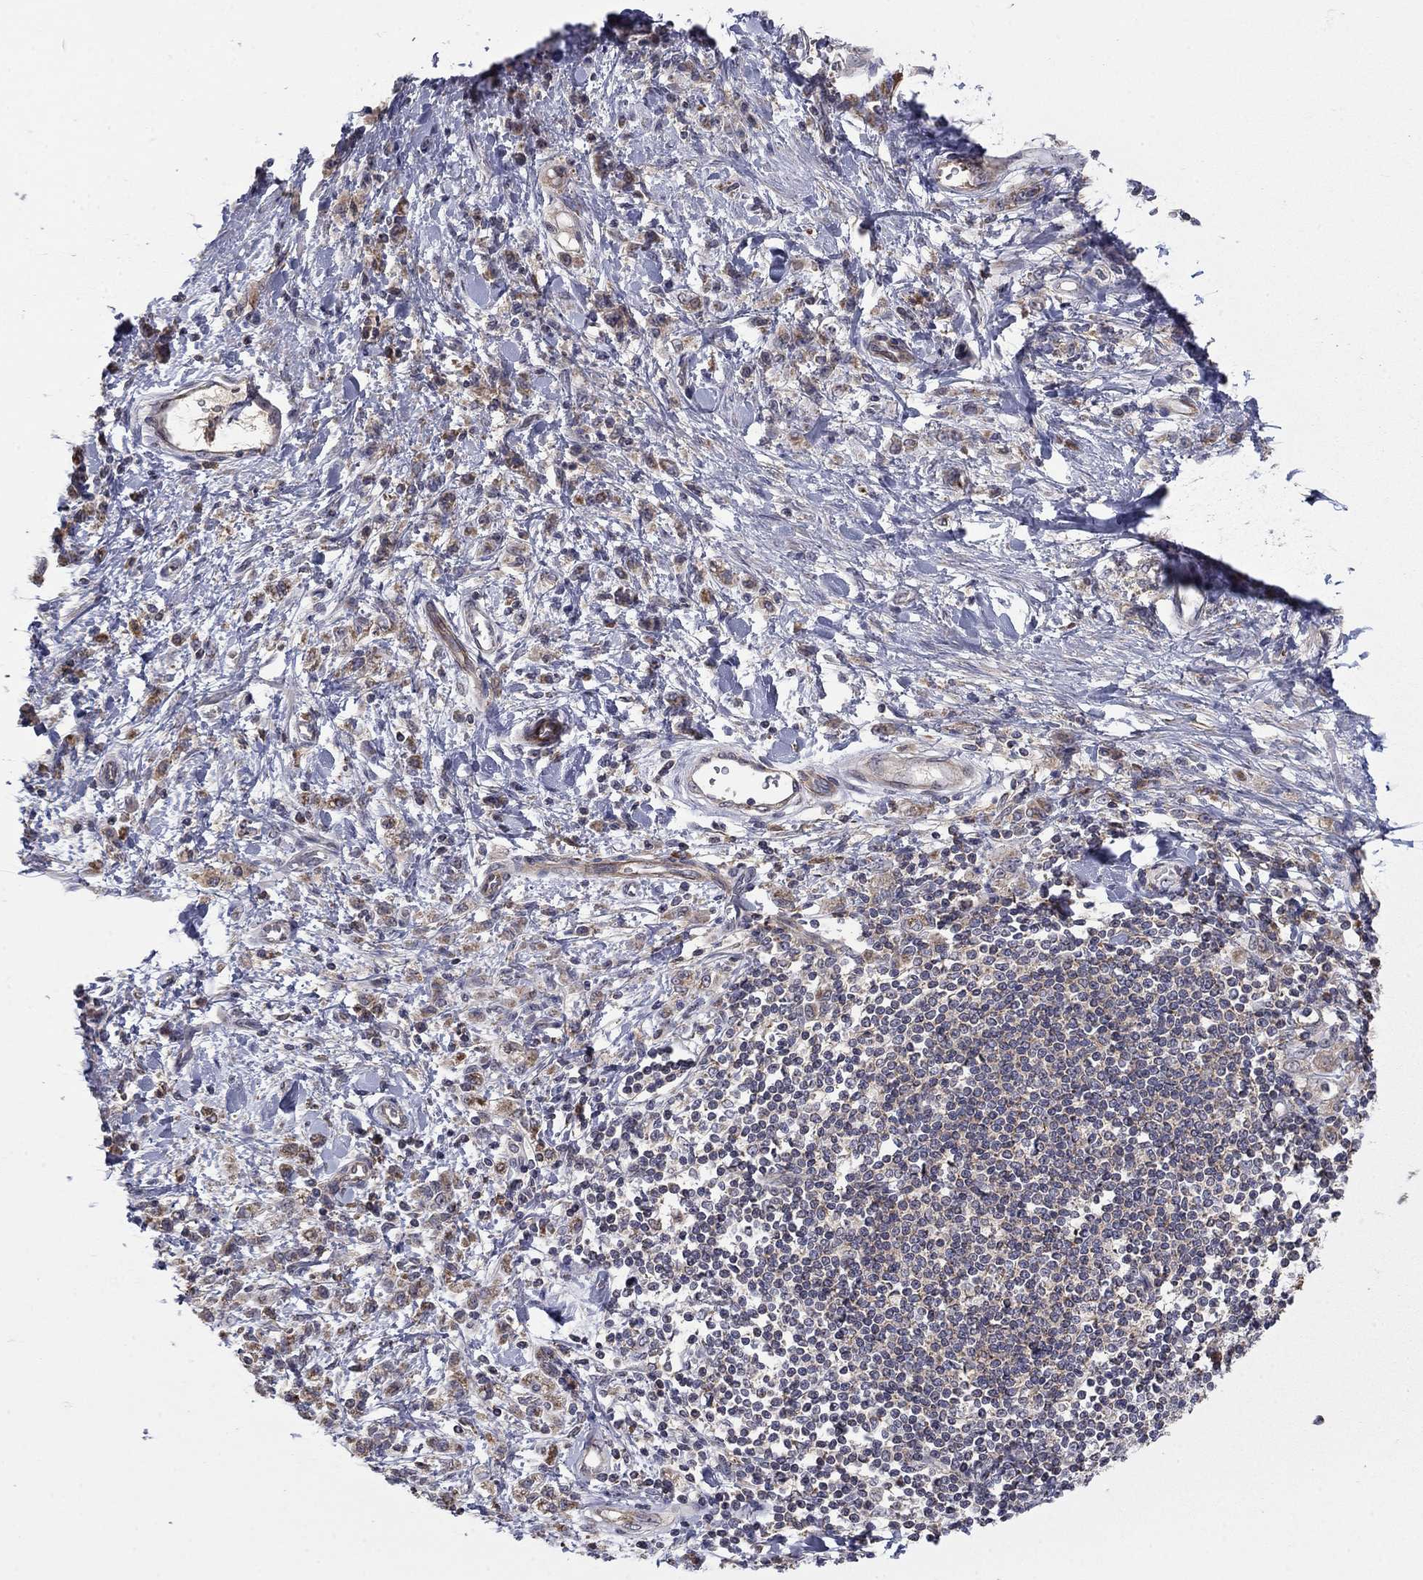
{"staining": {"intensity": "weak", "quantity": "25%-75%", "location": "cytoplasmic/membranous"}, "tissue": "stomach cancer", "cell_type": "Tumor cells", "image_type": "cancer", "snomed": [{"axis": "morphology", "description": "Adenocarcinoma, NOS"}, {"axis": "topography", "description": "Stomach"}], "caption": "Human stomach adenocarcinoma stained with a protein marker exhibits weak staining in tumor cells.", "gene": "DOP1B", "patient": {"sex": "male", "age": 77}}